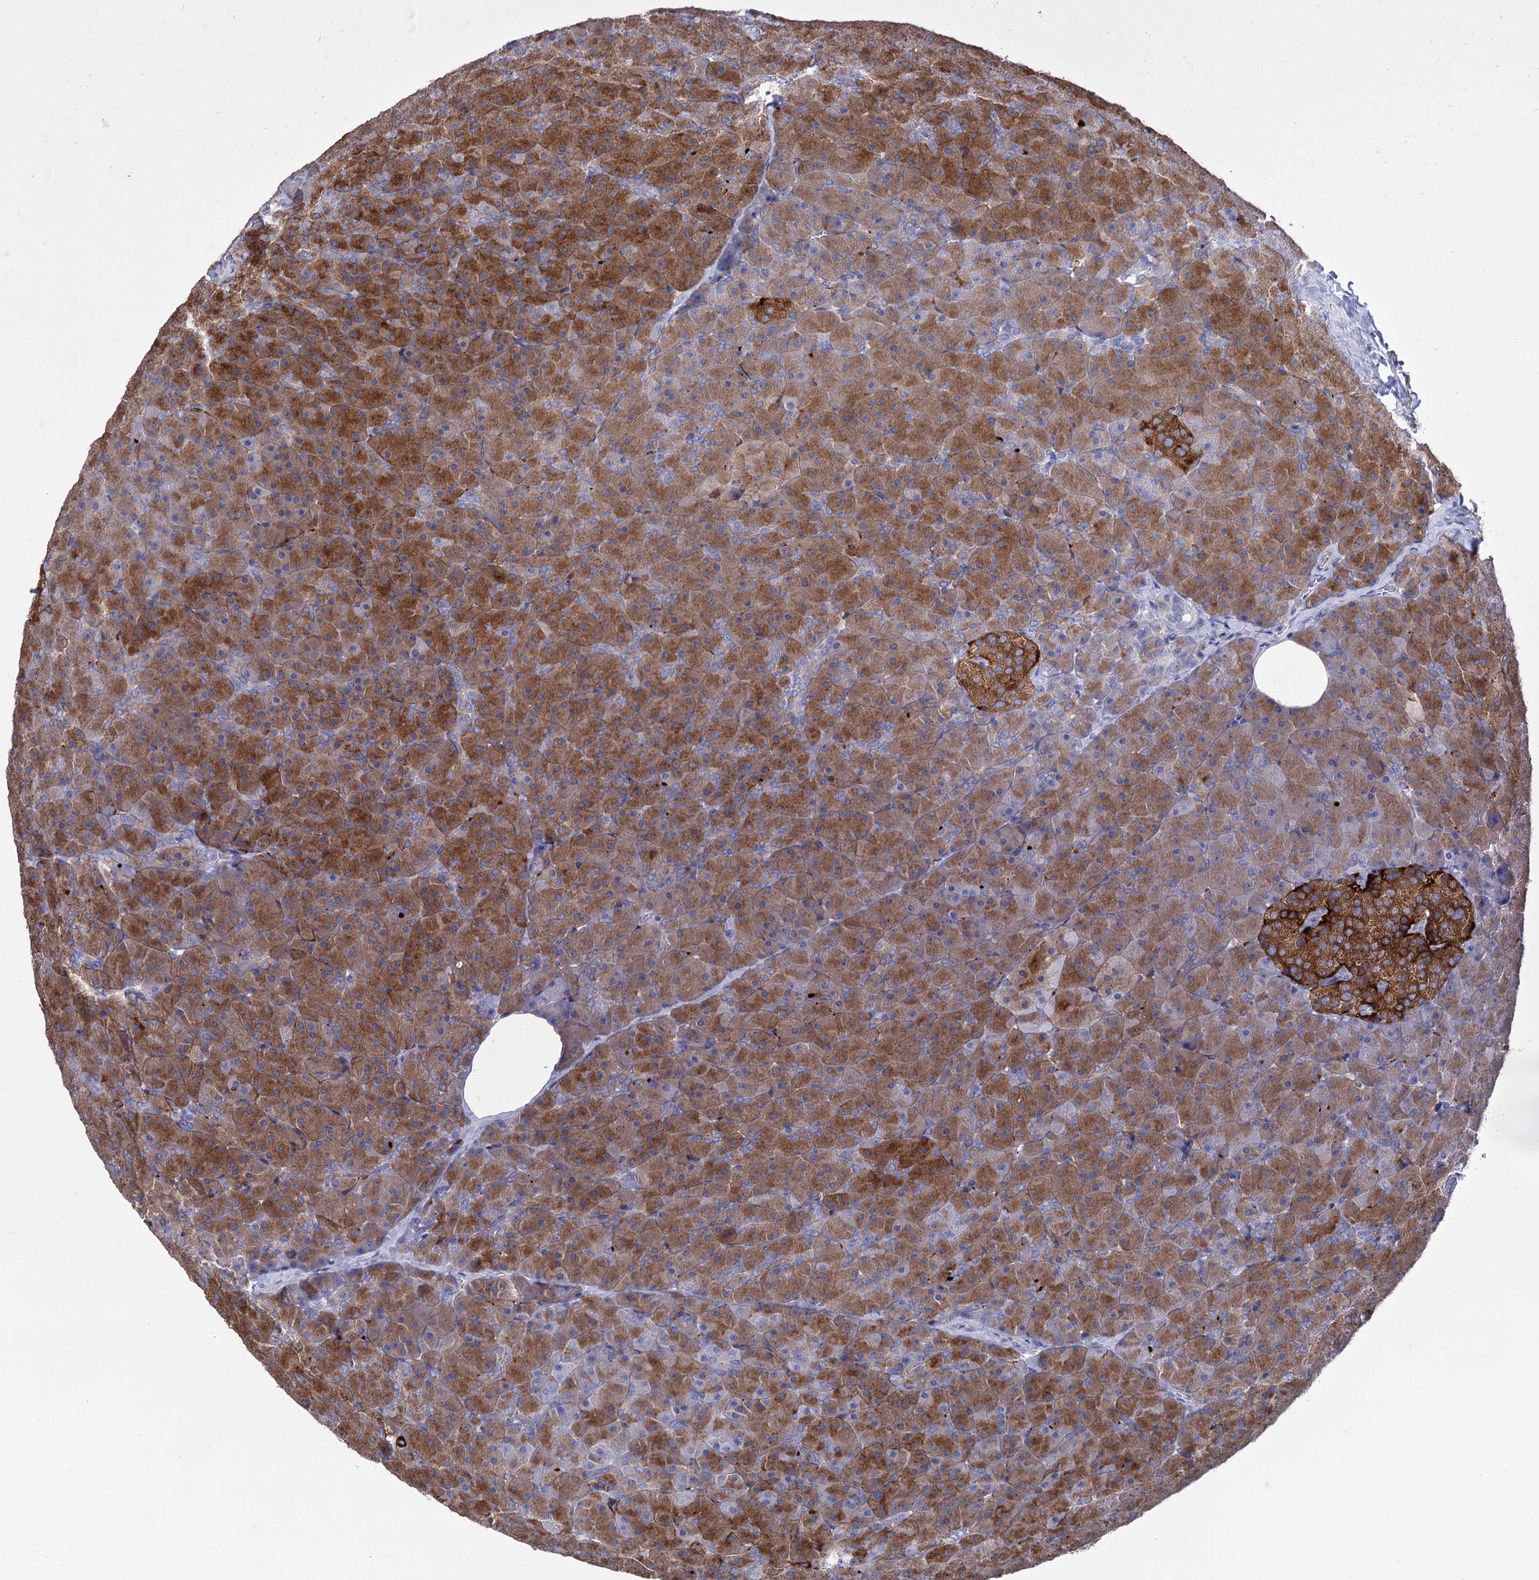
{"staining": {"intensity": "strong", "quantity": "25%-75%", "location": "cytoplasmic/membranous"}, "tissue": "pancreas", "cell_type": "Exocrine glandular cells", "image_type": "normal", "snomed": [{"axis": "morphology", "description": "Normal tissue, NOS"}, {"axis": "topography", "description": "Pancreas"}], "caption": "Immunohistochemistry (IHC) image of unremarkable pancreas: pancreas stained using immunohistochemistry (IHC) shows high levels of strong protein expression localized specifically in the cytoplasmic/membranous of exocrine glandular cells, appearing as a cytoplasmic/membranous brown color.", "gene": "BBS4", "patient": {"sex": "male", "age": 36}}